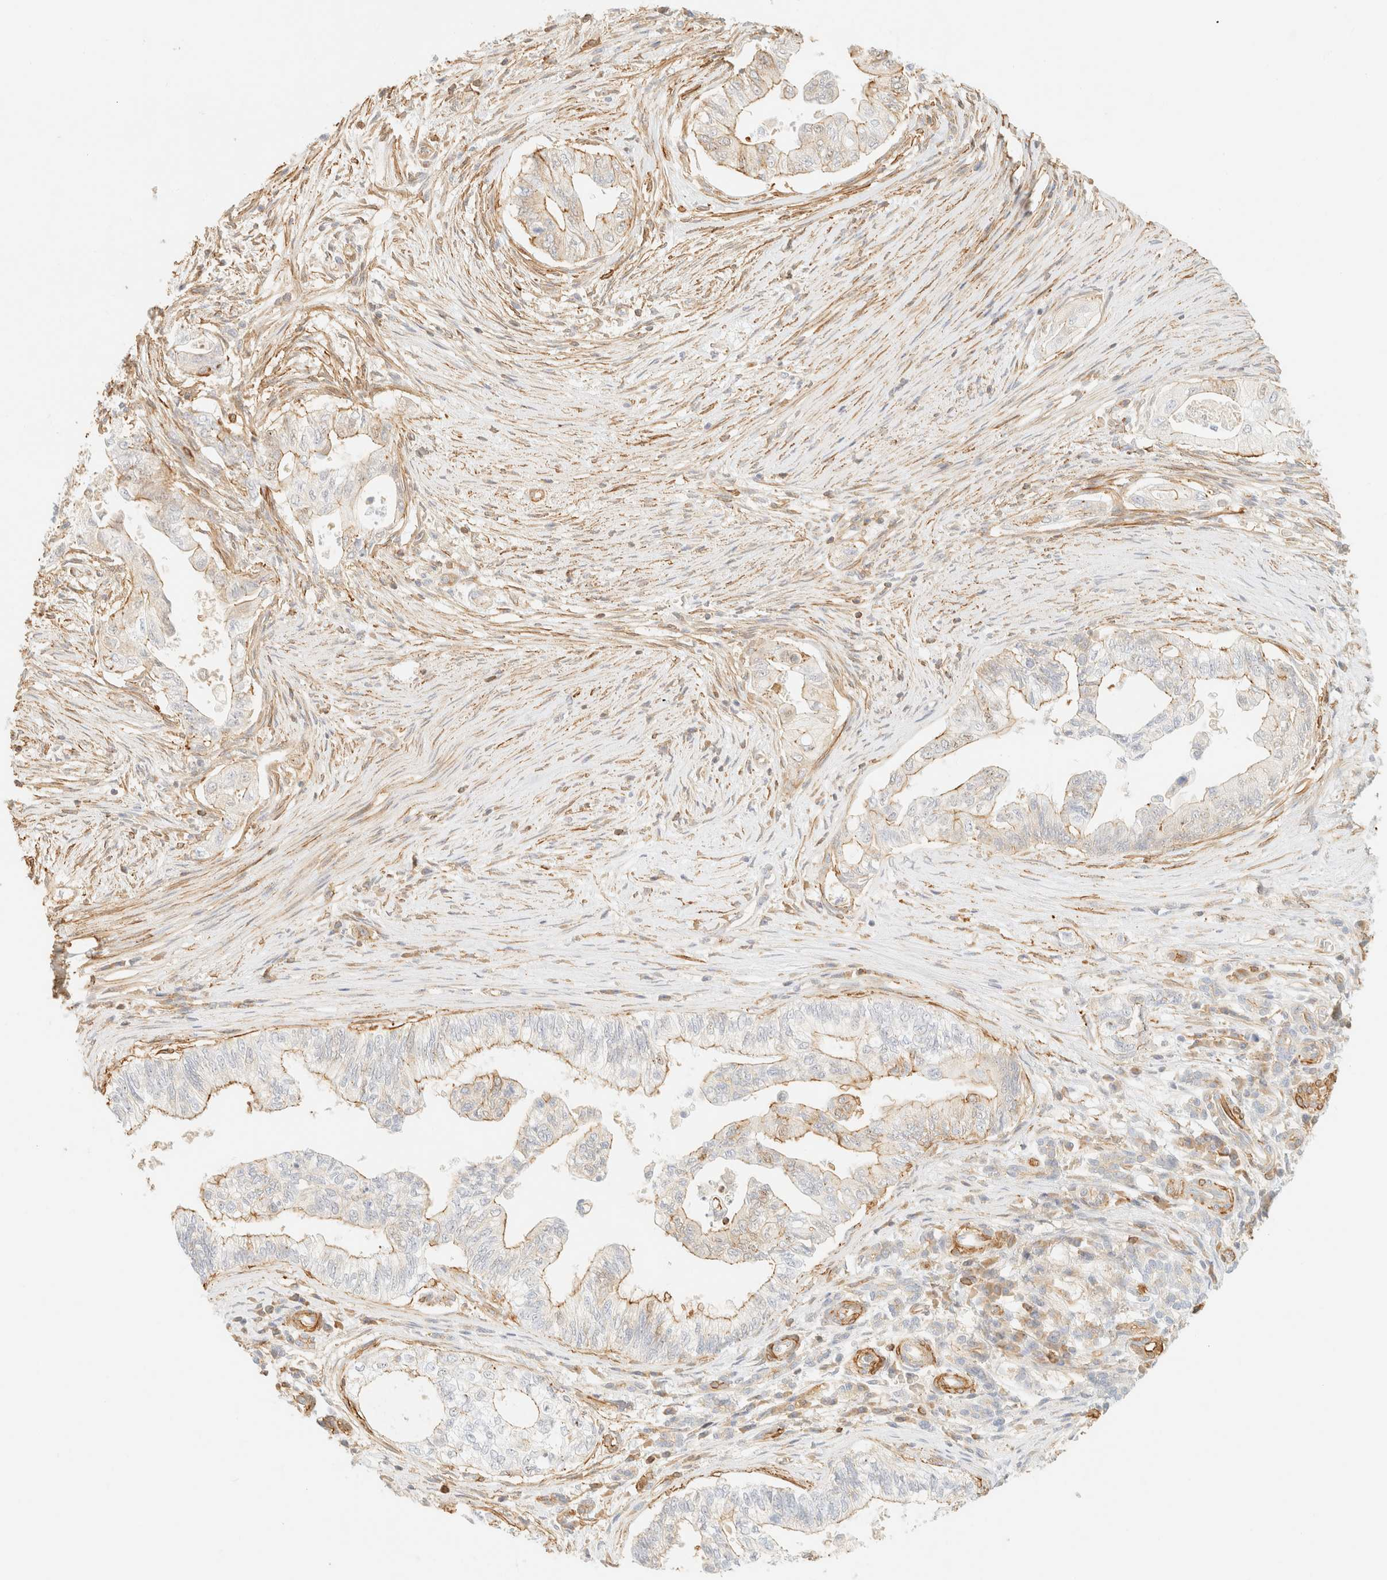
{"staining": {"intensity": "moderate", "quantity": "25%-75%", "location": "cytoplasmic/membranous"}, "tissue": "pancreatic cancer", "cell_type": "Tumor cells", "image_type": "cancer", "snomed": [{"axis": "morphology", "description": "Adenocarcinoma, NOS"}, {"axis": "topography", "description": "Pancreas"}], "caption": "High-power microscopy captured an IHC photomicrograph of pancreatic adenocarcinoma, revealing moderate cytoplasmic/membranous expression in approximately 25%-75% of tumor cells.", "gene": "OTOP2", "patient": {"sex": "male", "age": 72}}